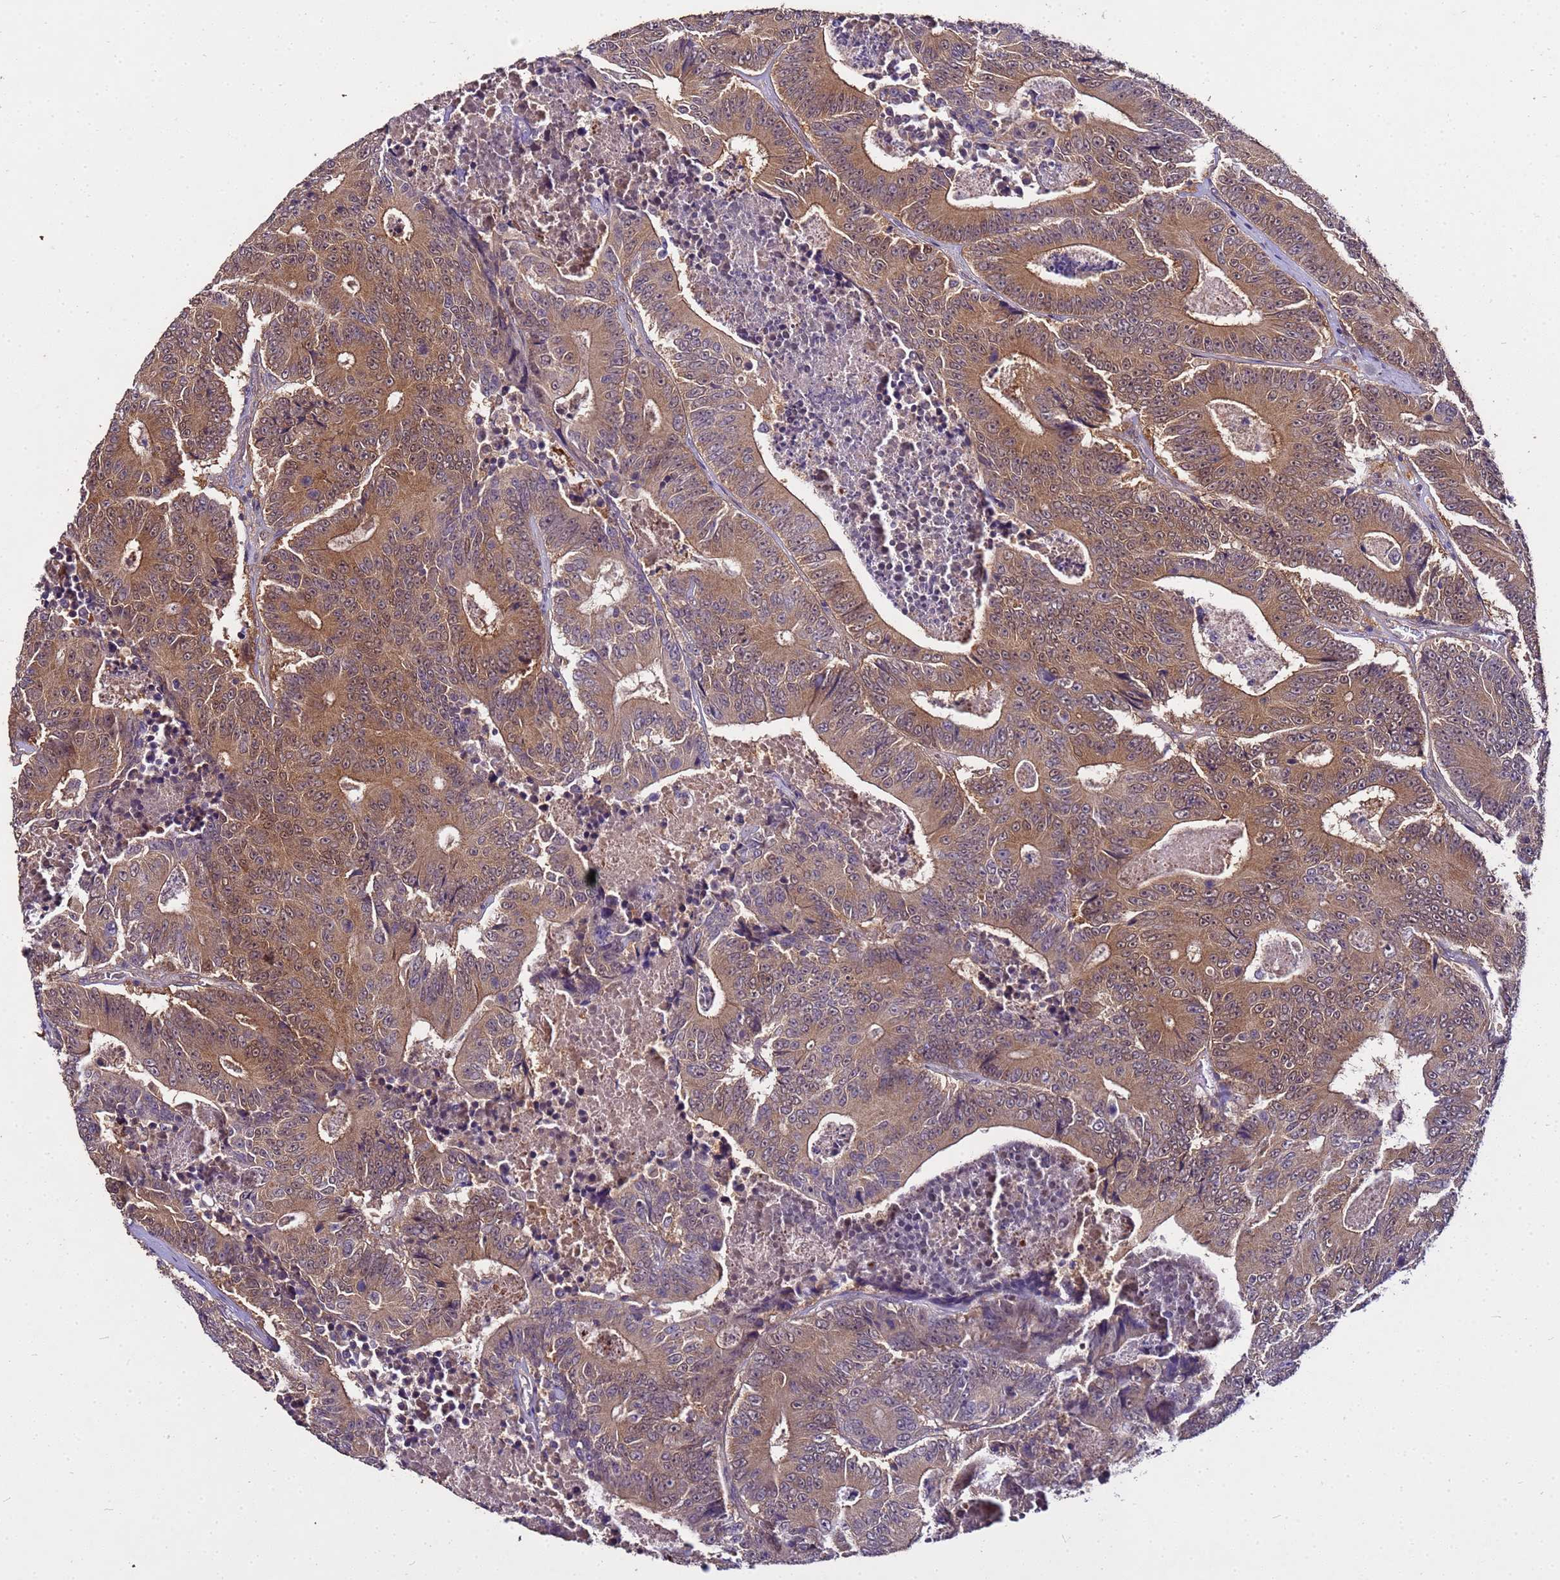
{"staining": {"intensity": "moderate", "quantity": ">75%", "location": "cytoplasmic/membranous,nuclear"}, "tissue": "colorectal cancer", "cell_type": "Tumor cells", "image_type": "cancer", "snomed": [{"axis": "morphology", "description": "Adenocarcinoma, NOS"}, {"axis": "topography", "description": "Colon"}], "caption": "This image demonstrates immunohistochemistry staining of human colorectal cancer (adenocarcinoma), with medium moderate cytoplasmic/membranous and nuclear positivity in approximately >75% of tumor cells.", "gene": "GSPT2", "patient": {"sex": "male", "age": 83}}